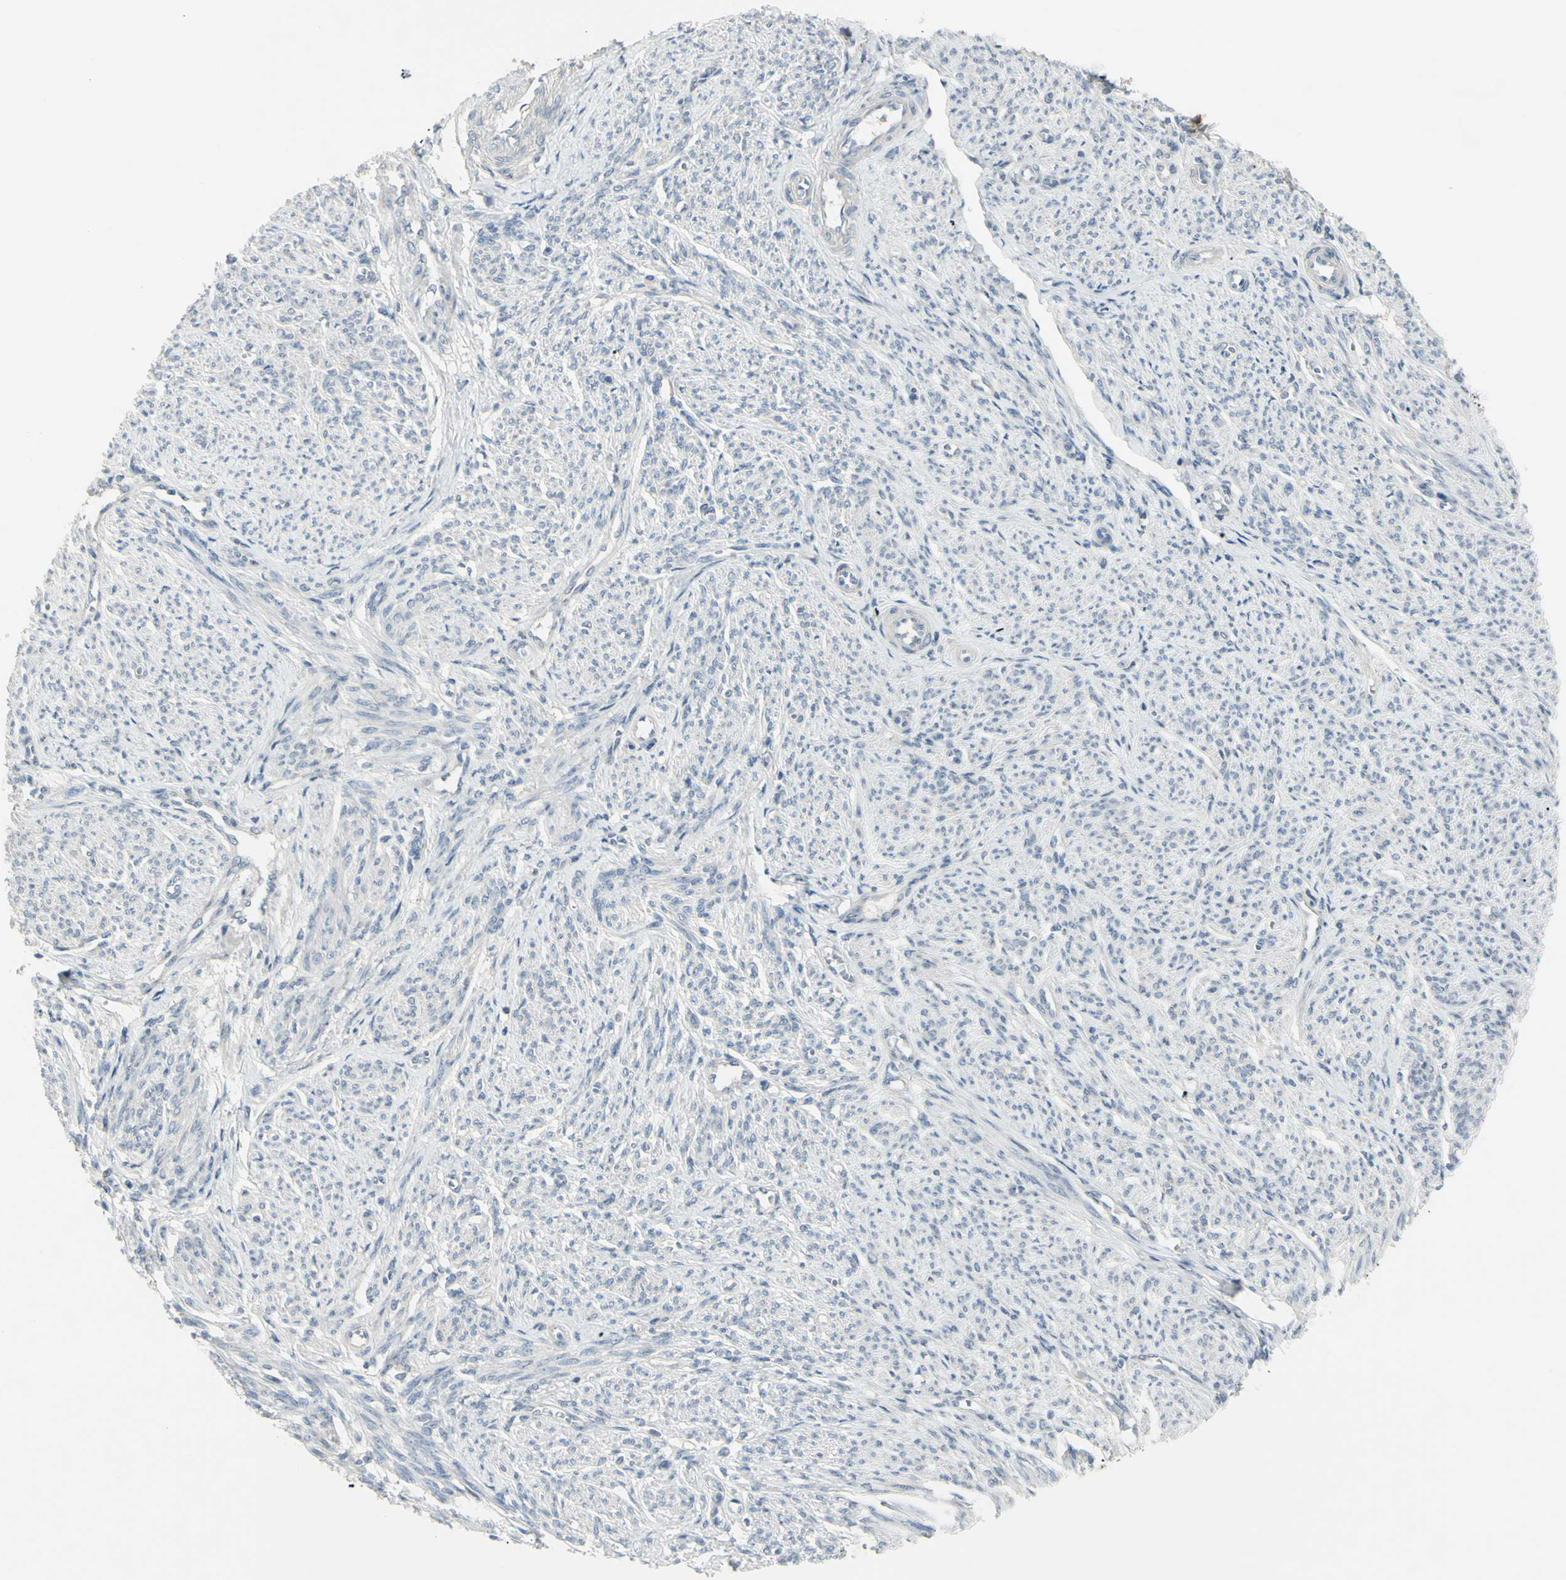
{"staining": {"intensity": "negative", "quantity": "none", "location": "none"}, "tissue": "smooth muscle", "cell_type": "Smooth muscle cells", "image_type": "normal", "snomed": [{"axis": "morphology", "description": "Normal tissue, NOS"}, {"axis": "topography", "description": "Smooth muscle"}], "caption": "Immunohistochemistry photomicrograph of unremarkable smooth muscle stained for a protein (brown), which exhibits no expression in smooth muscle cells.", "gene": "ETNK1", "patient": {"sex": "female", "age": 65}}